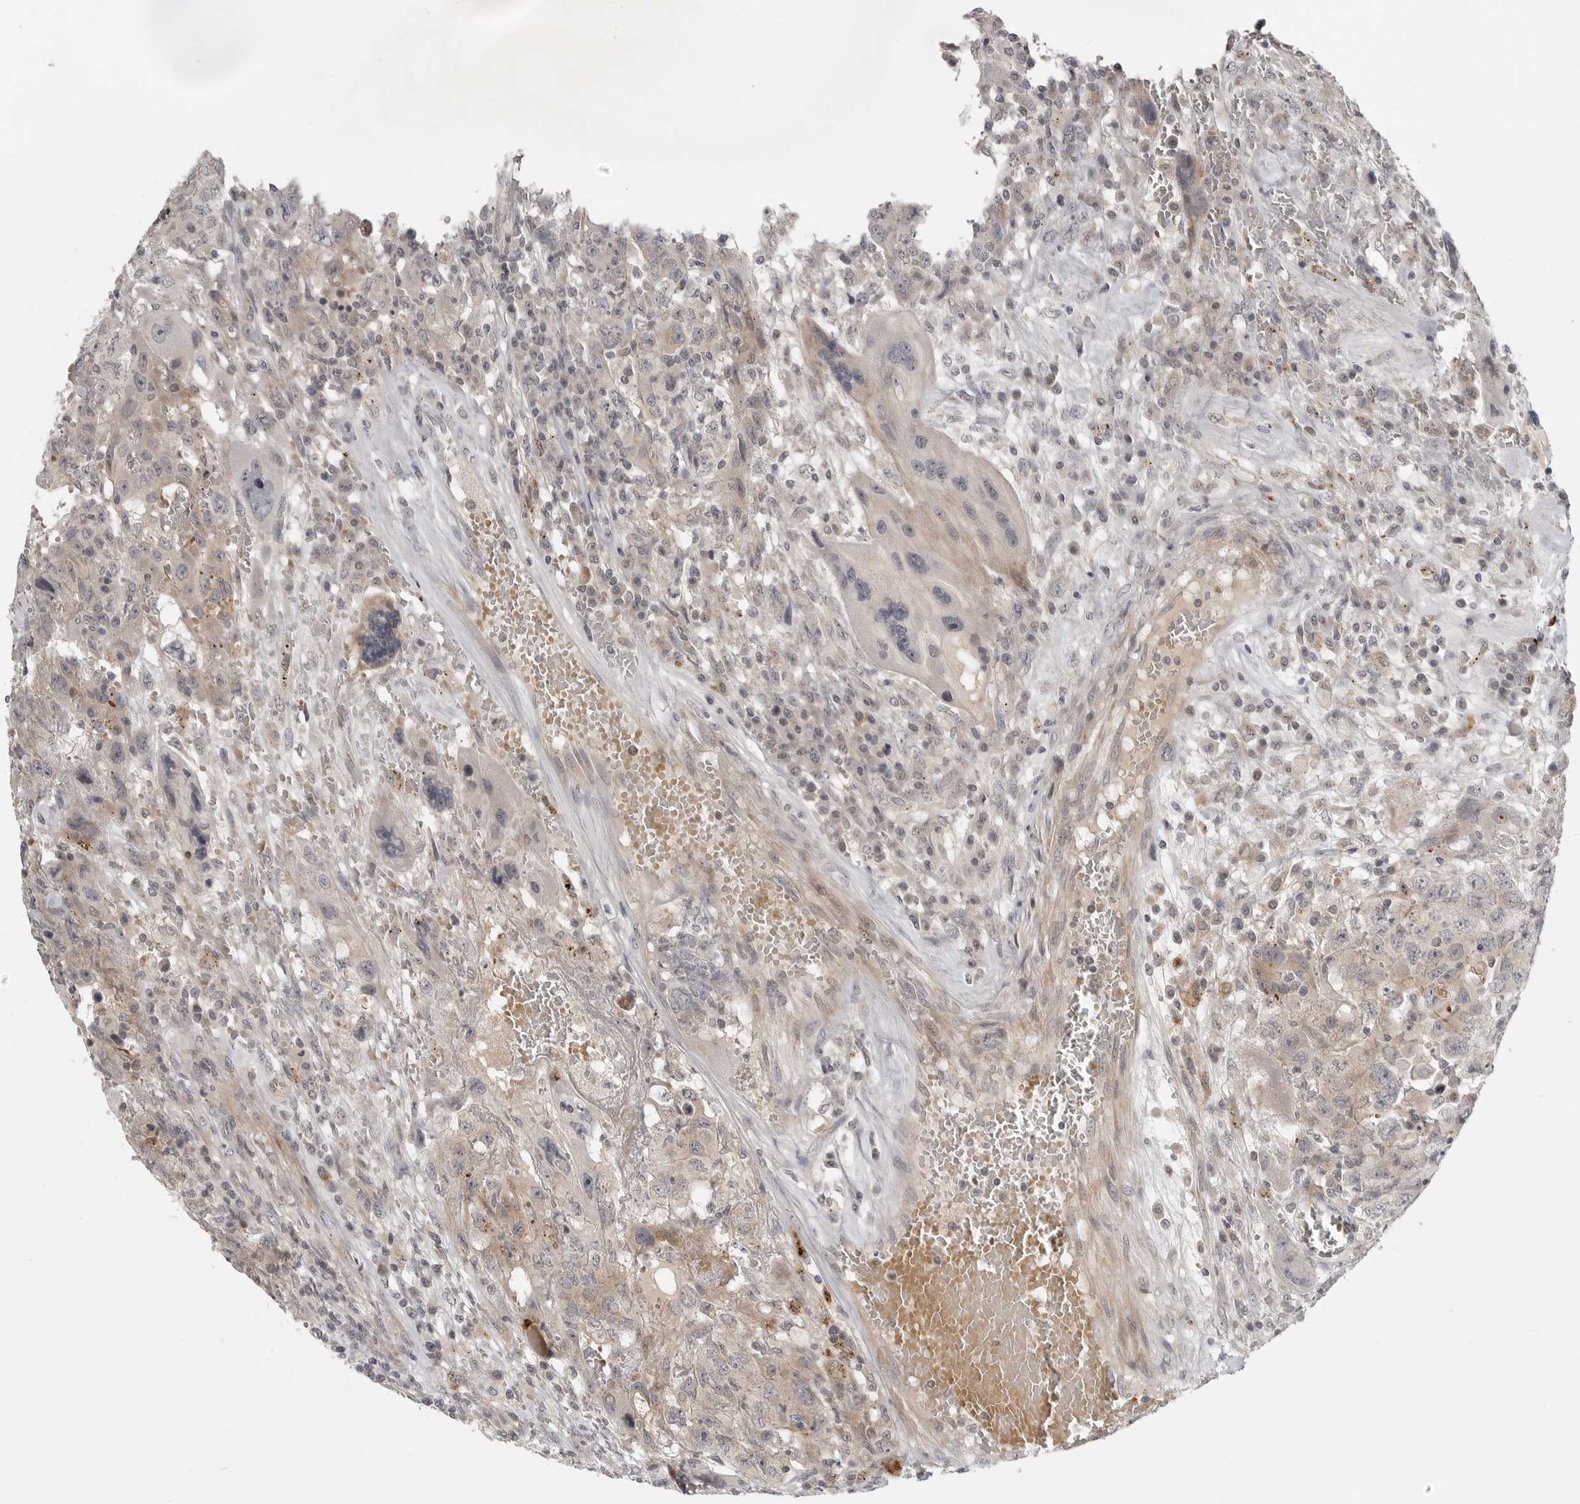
{"staining": {"intensity": "negative", "quantity": "none", "location": "none"}, "tissue": "testis cancer", "cell_type": "Tumor cells", "image_type": "cancer", "snomed": [{"axis": "morphology", "description": "Carcinoma, Embryonal, NOS"}, {"axis": "topography", "description": "Testis"}], "caption": "Protein analysis of testis embryonal carcinoma exhibits no significant staining in tumor cells. Brightfield microscopy of immunohistochemistry stained with DAB (3,3'-diaminobenzidine) (brown) and hematoxylin (blue), captured at high magnification.", "gene": "CD300LD", "patient": {"sex": "male", "age": 26}}